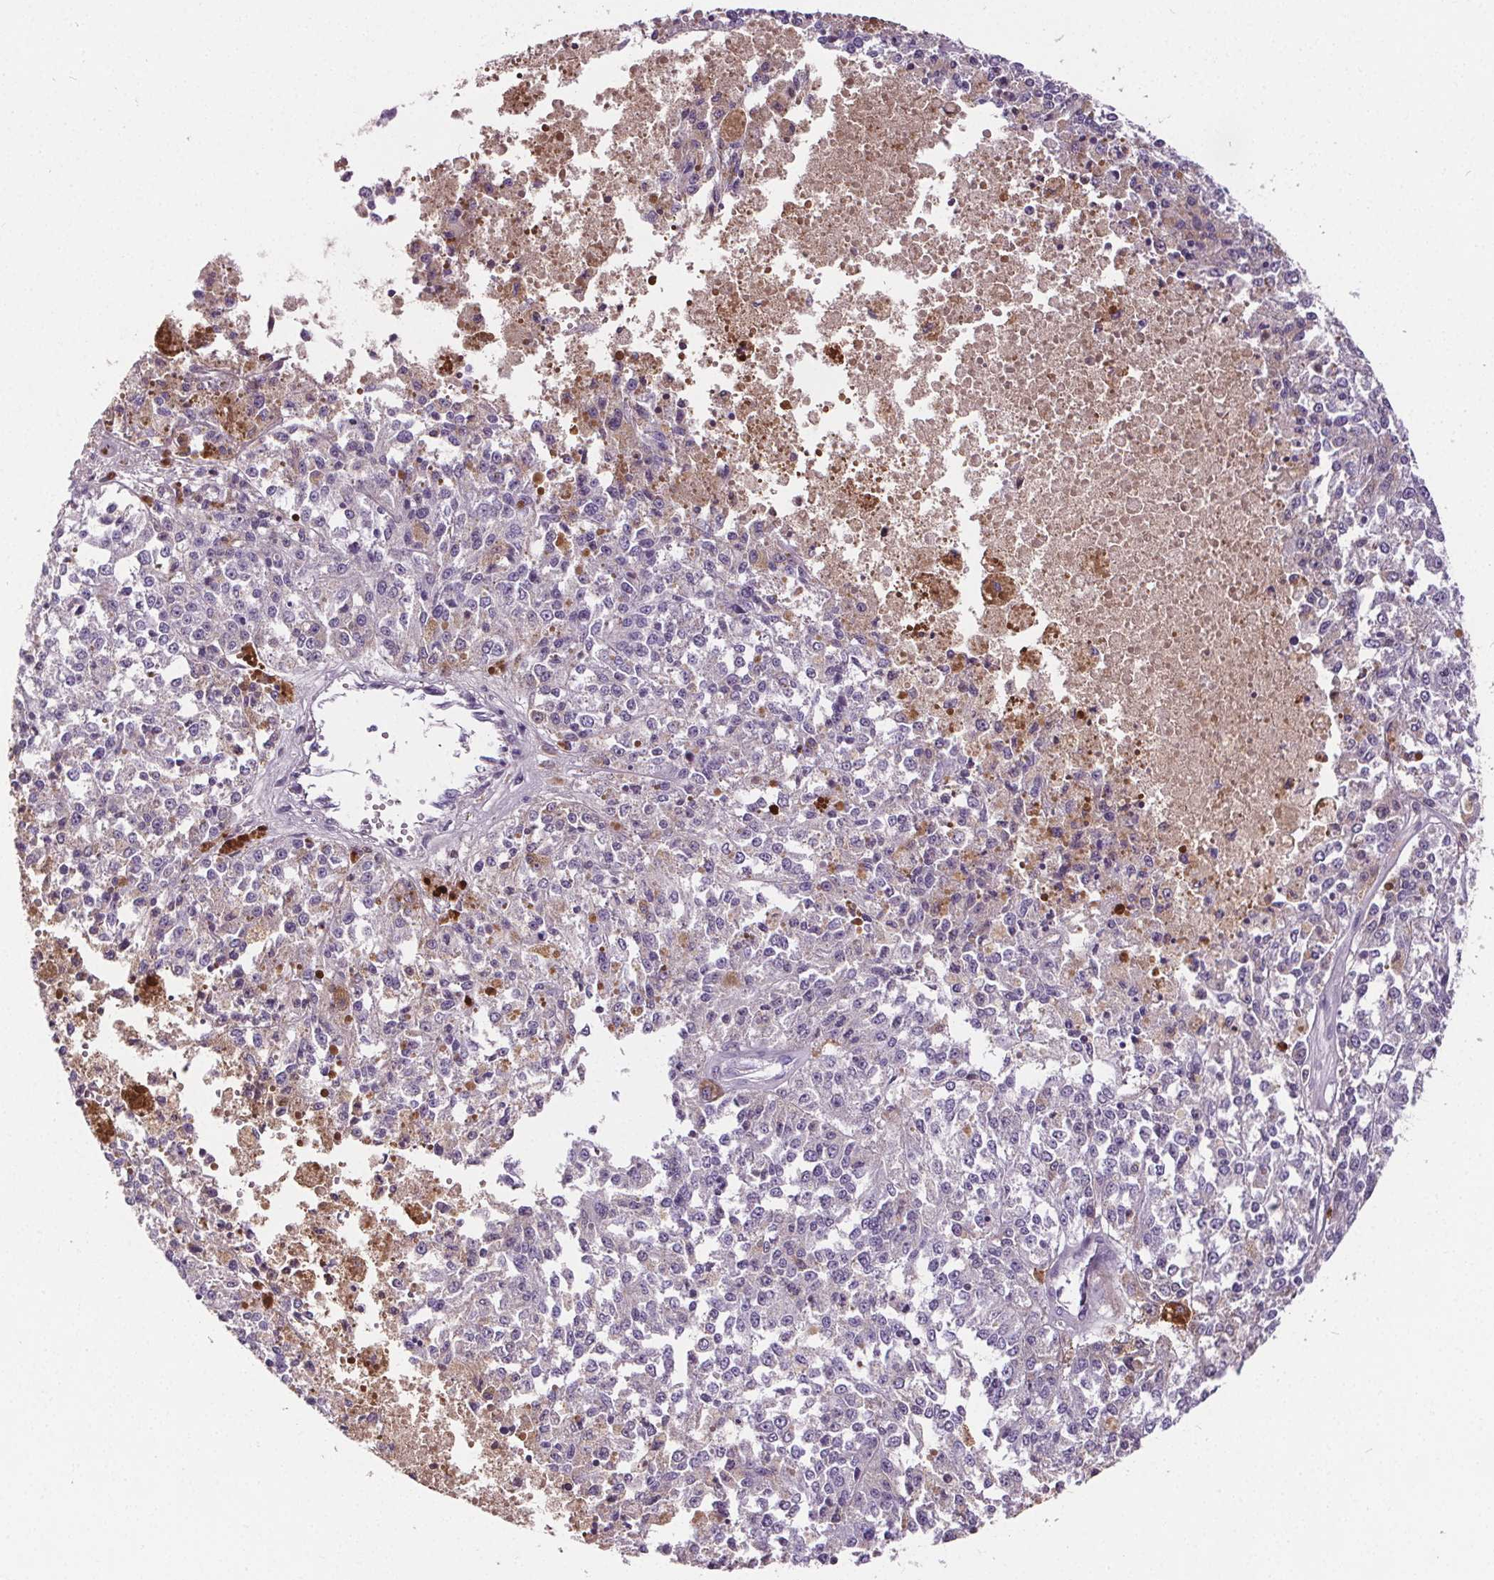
{"staining": {"intensity": "negative", "quantity": "none", "location": "none"}, "tissue": "melanoma", "cell_type": "Tumor cells", "image_type": "cancer", "snomed": [{"axis": "morphology", "description": "Malignant melanoma, Metastatic site"}, {"axis": "topography", "description": "Lymph node"}], "caption": "High power microscopy micrograph of an IHC photomicrograph of malignant melanoma (metastatic site), revealing no significant expression in tumor cells.", "gene": "CD5L", "patient": {"sex": "female", "age": 64}}